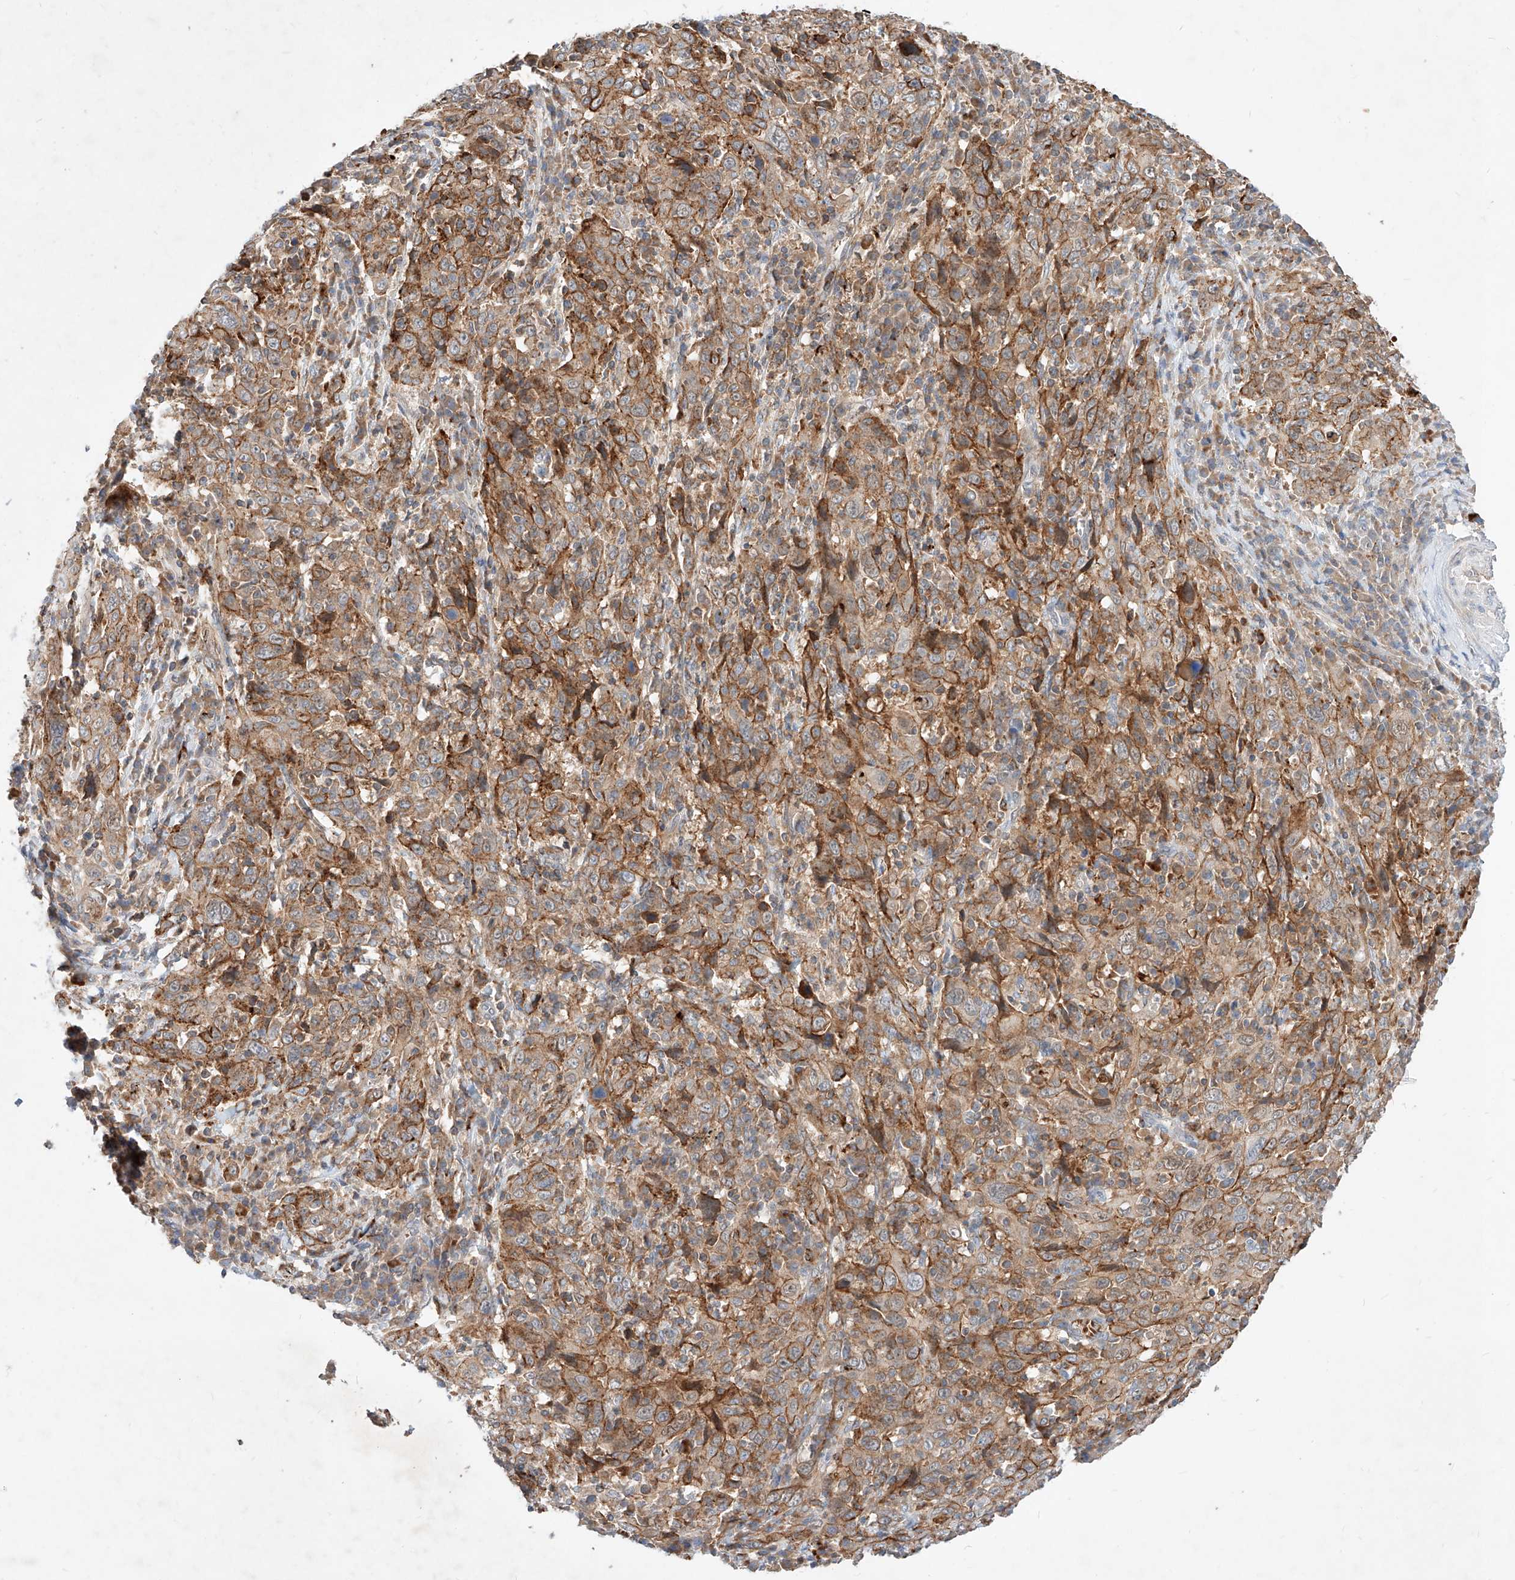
{"staining": {"intensity": "moderate", "quantity": "25%-75%", "location": "cytoplasmic/membranous"}, "tissue": "cervical cancer", "cell_type": "Tumor cells", "image_type": "cancer", "snomed": [{"axis": "morphology", "description": "Squamous cell carcinoma, NOS"}, {"axis": "topography", "description": "Cervix"}], "caption": "Immunohistochemical staining of human cervical cancer displays medium levels of moderate cytoplasmic/membranous protein positivity in approximately 25%-75% of tumor cells.", "gene": "TSNAX", "patient": {"sex": "female", "age": 46}}